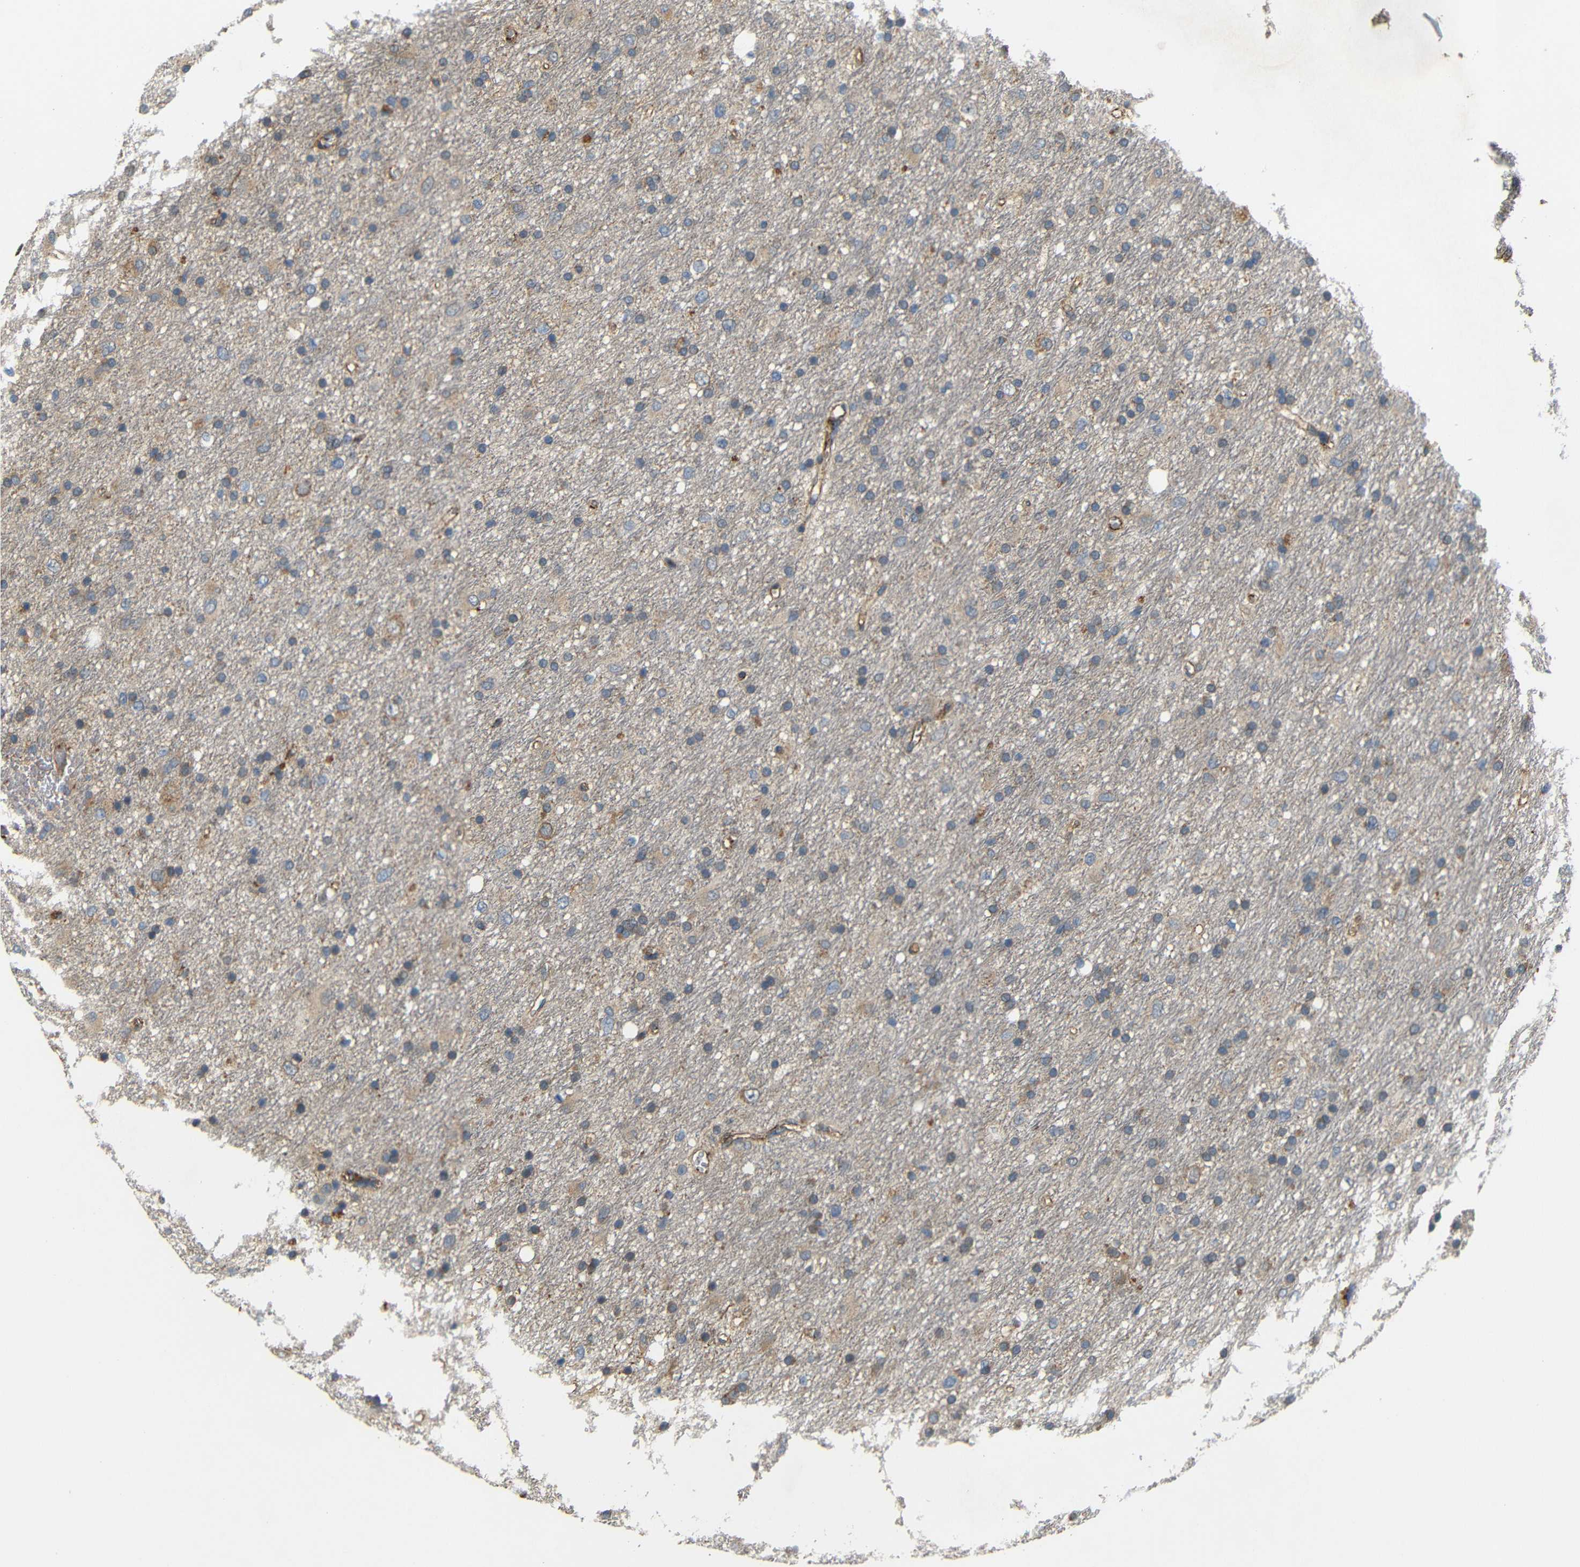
{"staining": {"intensity": "moderate", "quantity": "<25%", "location": "cytoplasmic/membranous"}, "tissue": "glioma", "cell_type": "Tumor cells", "image_type": "cancer", "snomed": [{"axis": "morphology", "description": "Glioma, malignant, Low grade"}, {"axis": "topography", "description": "Brain"}], "caption": "Immunohistochemistry (IHC) histopathology image of glioma stained for a protein (brown), which reveals low levels of moderate cytoplasmic/membranous staining in approximately <25% of tumor cells.", "gene": "ATP7A", "patient": {"sex": "male", "age": 77}}